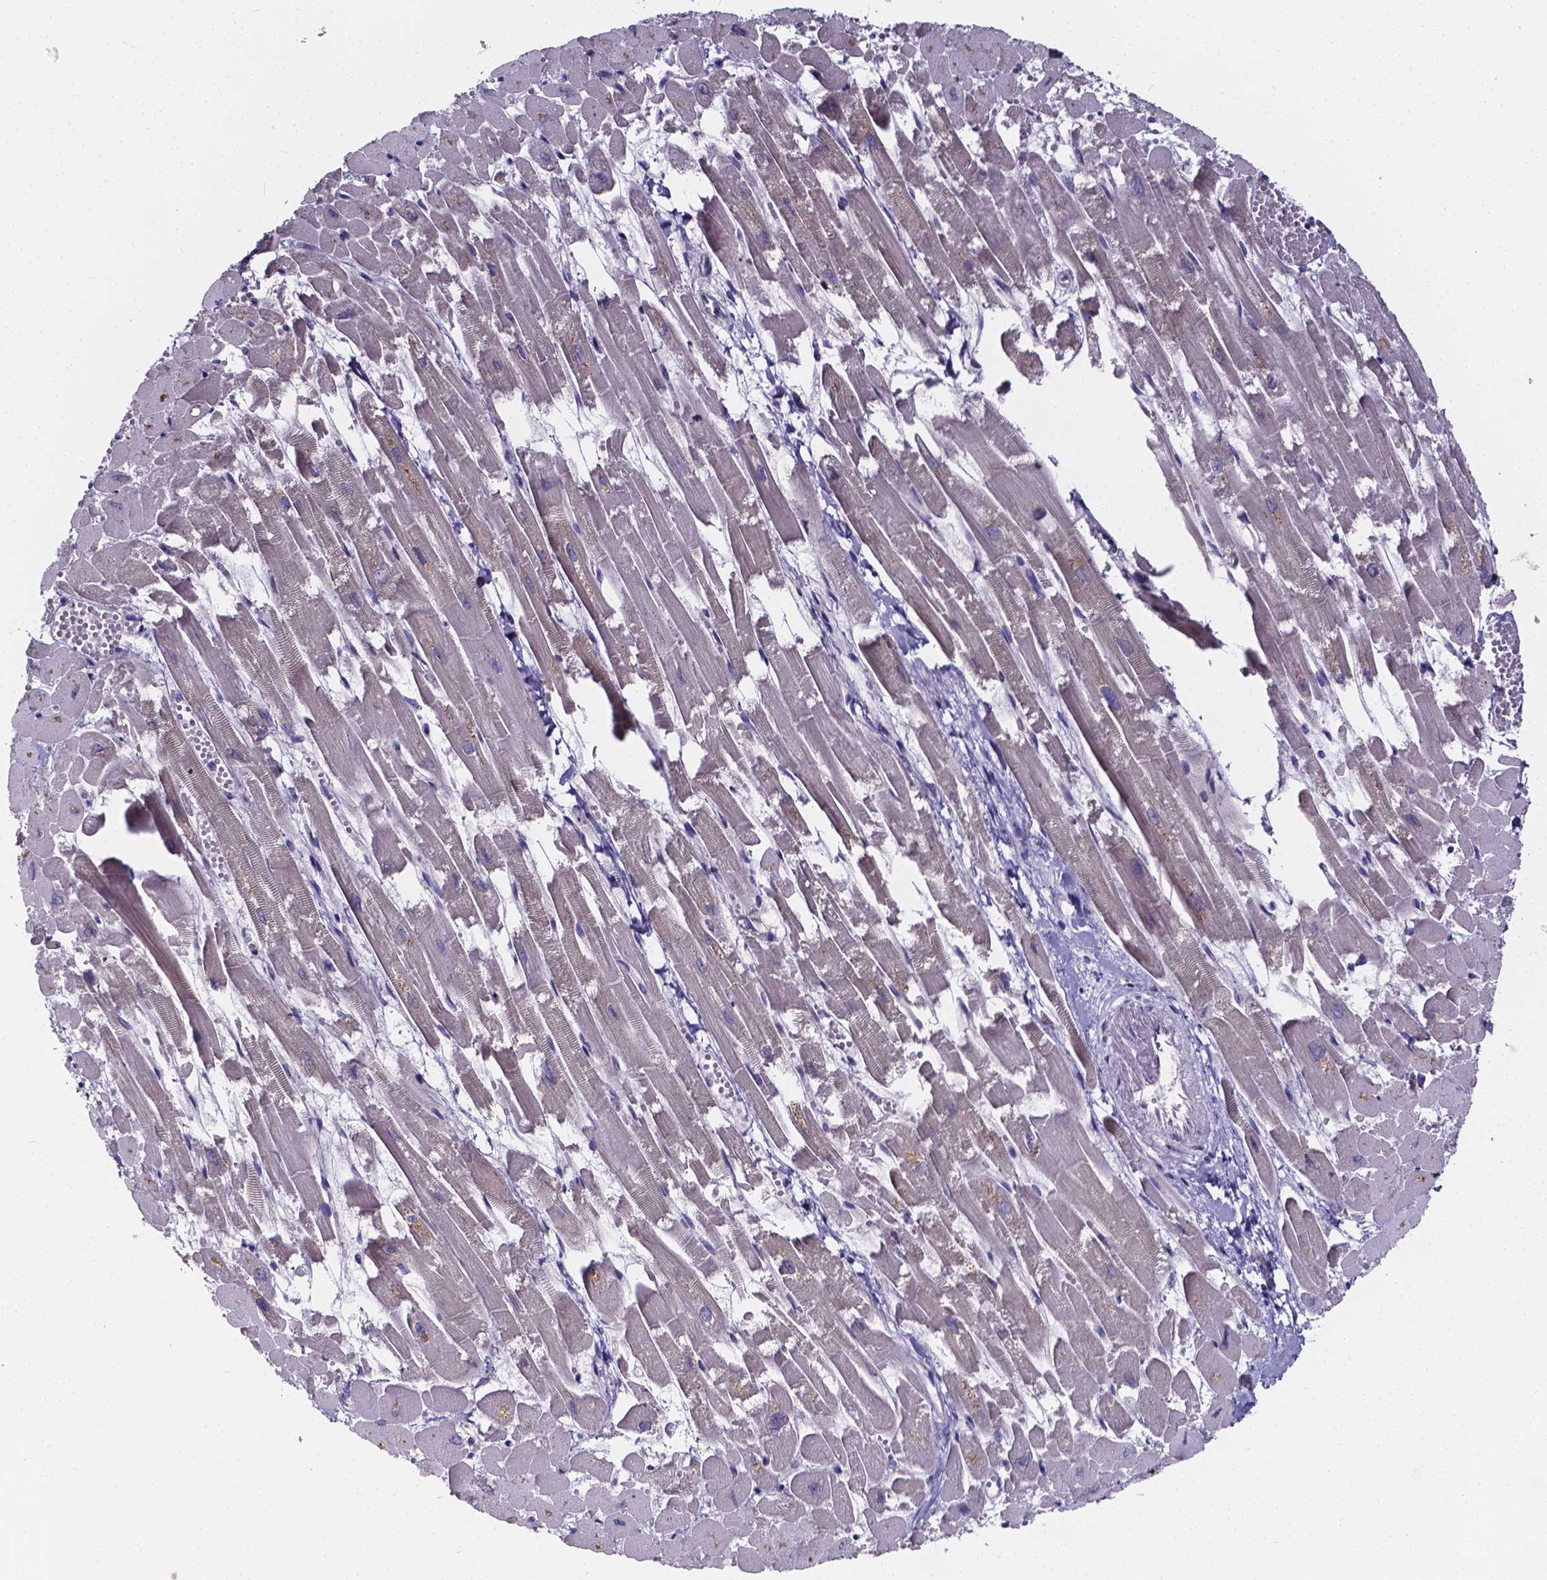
{"staining": {"intensity": "weak", "quantity": "<25%", "location": "cytoplasmic/membranous"}, "tissue": "heart muscle", "cell_type": "Cardiomyocytes", "image_type": "normal", "snomed": [{"axis": "morphology", "description": "Normal tissue, NOS"}, {"axis": "topography", "description": "Heart"}], "caption": "High power microscopy photomicrograph of an immunohistochemistry (IHC) image of normal heart muscle, revealing no significant staining in cardiomyocytes.", "gene": "CACNG8", "patient": {"sex": "female", "age": 52}}